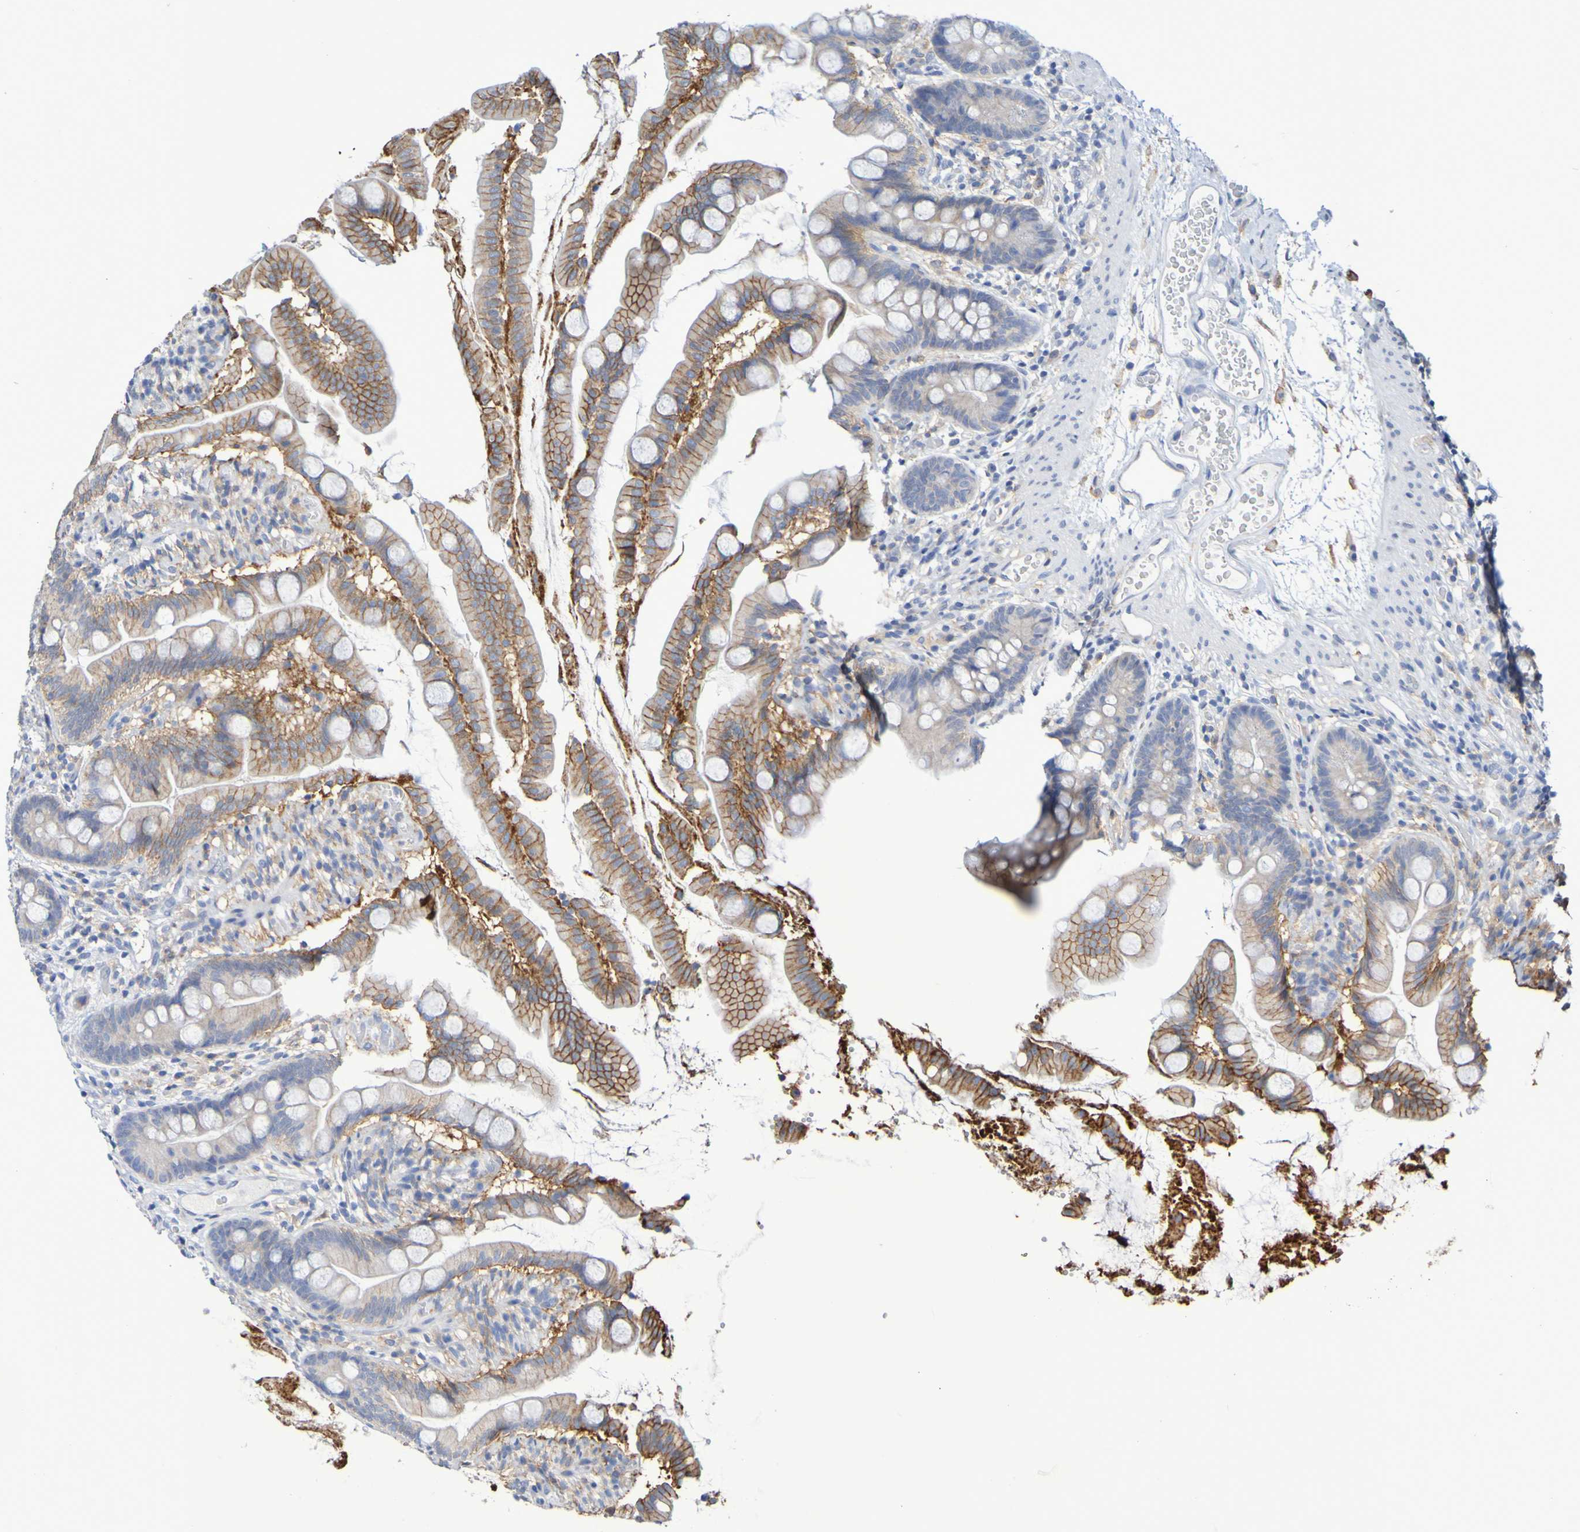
{"staining": {"intensity": "moderate", "quantity": "25%-75%", "location": "cytoplasmic/membranous"}, "tissue": "small intestine", "cell_type": "Glandular cells", "image_type": "normal", "snomed": [{"axis": "morphology", "description": "Normal tissue, NOS"}, {"axis": "topography", "description": "Small intestine"}], "caption": "Benign small intestine displays moderate cytoplasmic/membranous staining in about 25%-75% of glandular cells (DAB (3,3'-diaminobenzidine) = brown stain, brightfield microscopy at high magnification)..", "gene": "SLC3A2", "patient": {"sex": "female", "age": 56}}